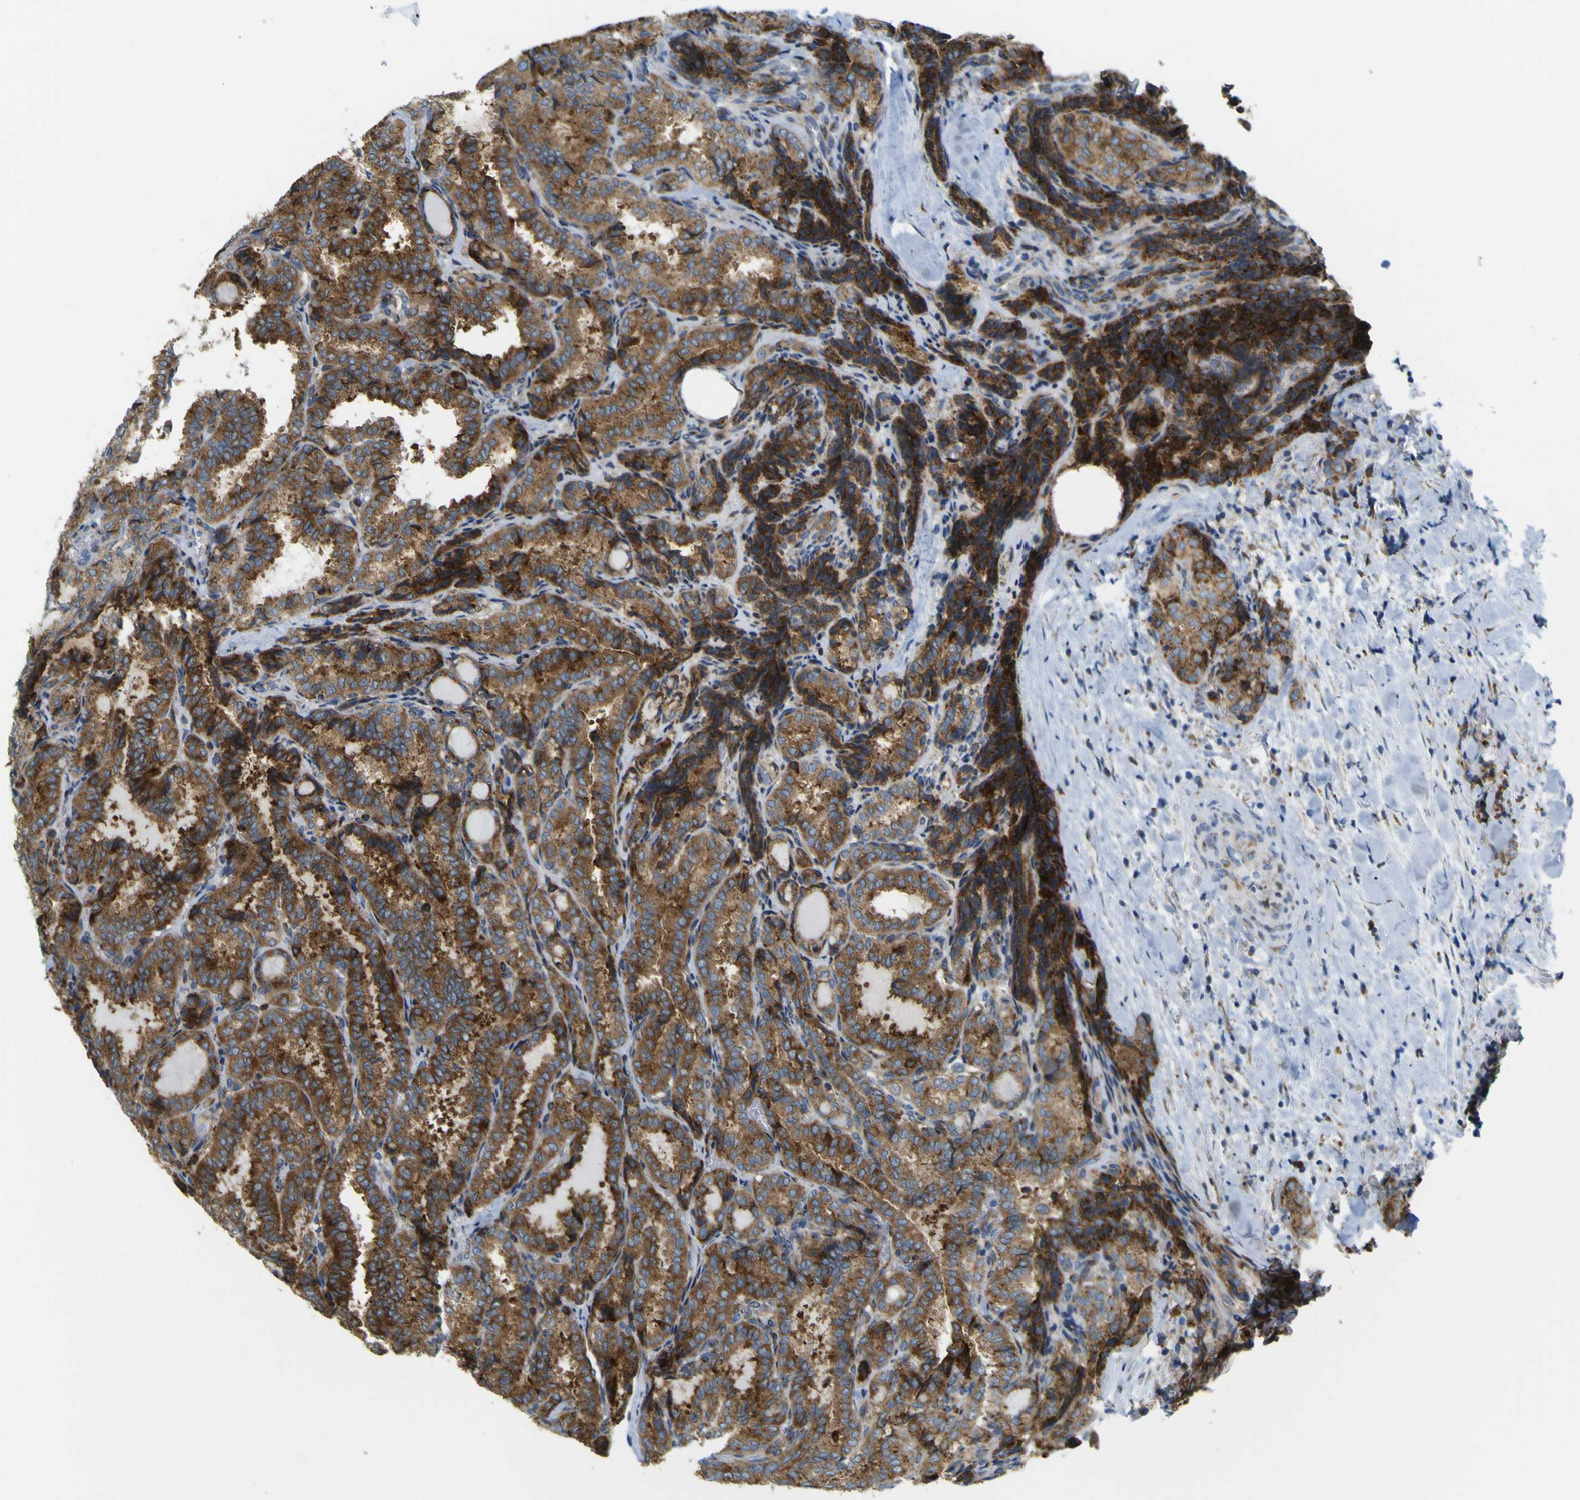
{"staining": {"intensity": "strong", "quantity": ">75%", "location": "cytoplasmic/membranous"}, "tissue": "thyroid cancer", "cell_type": "Tumor cells", "image_type": "cancer", "snomed": [{"axis": "morphology", "description": "Normal tissue, NOS"}, {"axis": "morphology", "description": "Papillary adenocarcinoma, NOS"}, {"axis": "topography", "description": "Thyroid gland"}], "caption": "Protein staining reveals strong cytoplasmic/membranous expression in approximately >75% of tumor cells in papillary adenocarcinoma (thyroid). The staining was performed using DAB, with brown indicating positive protein expression. Nuclei are stained blue with hematoxylin.", "gene": "IGF2R", "patient": {"sex": "female", "age": 30}}